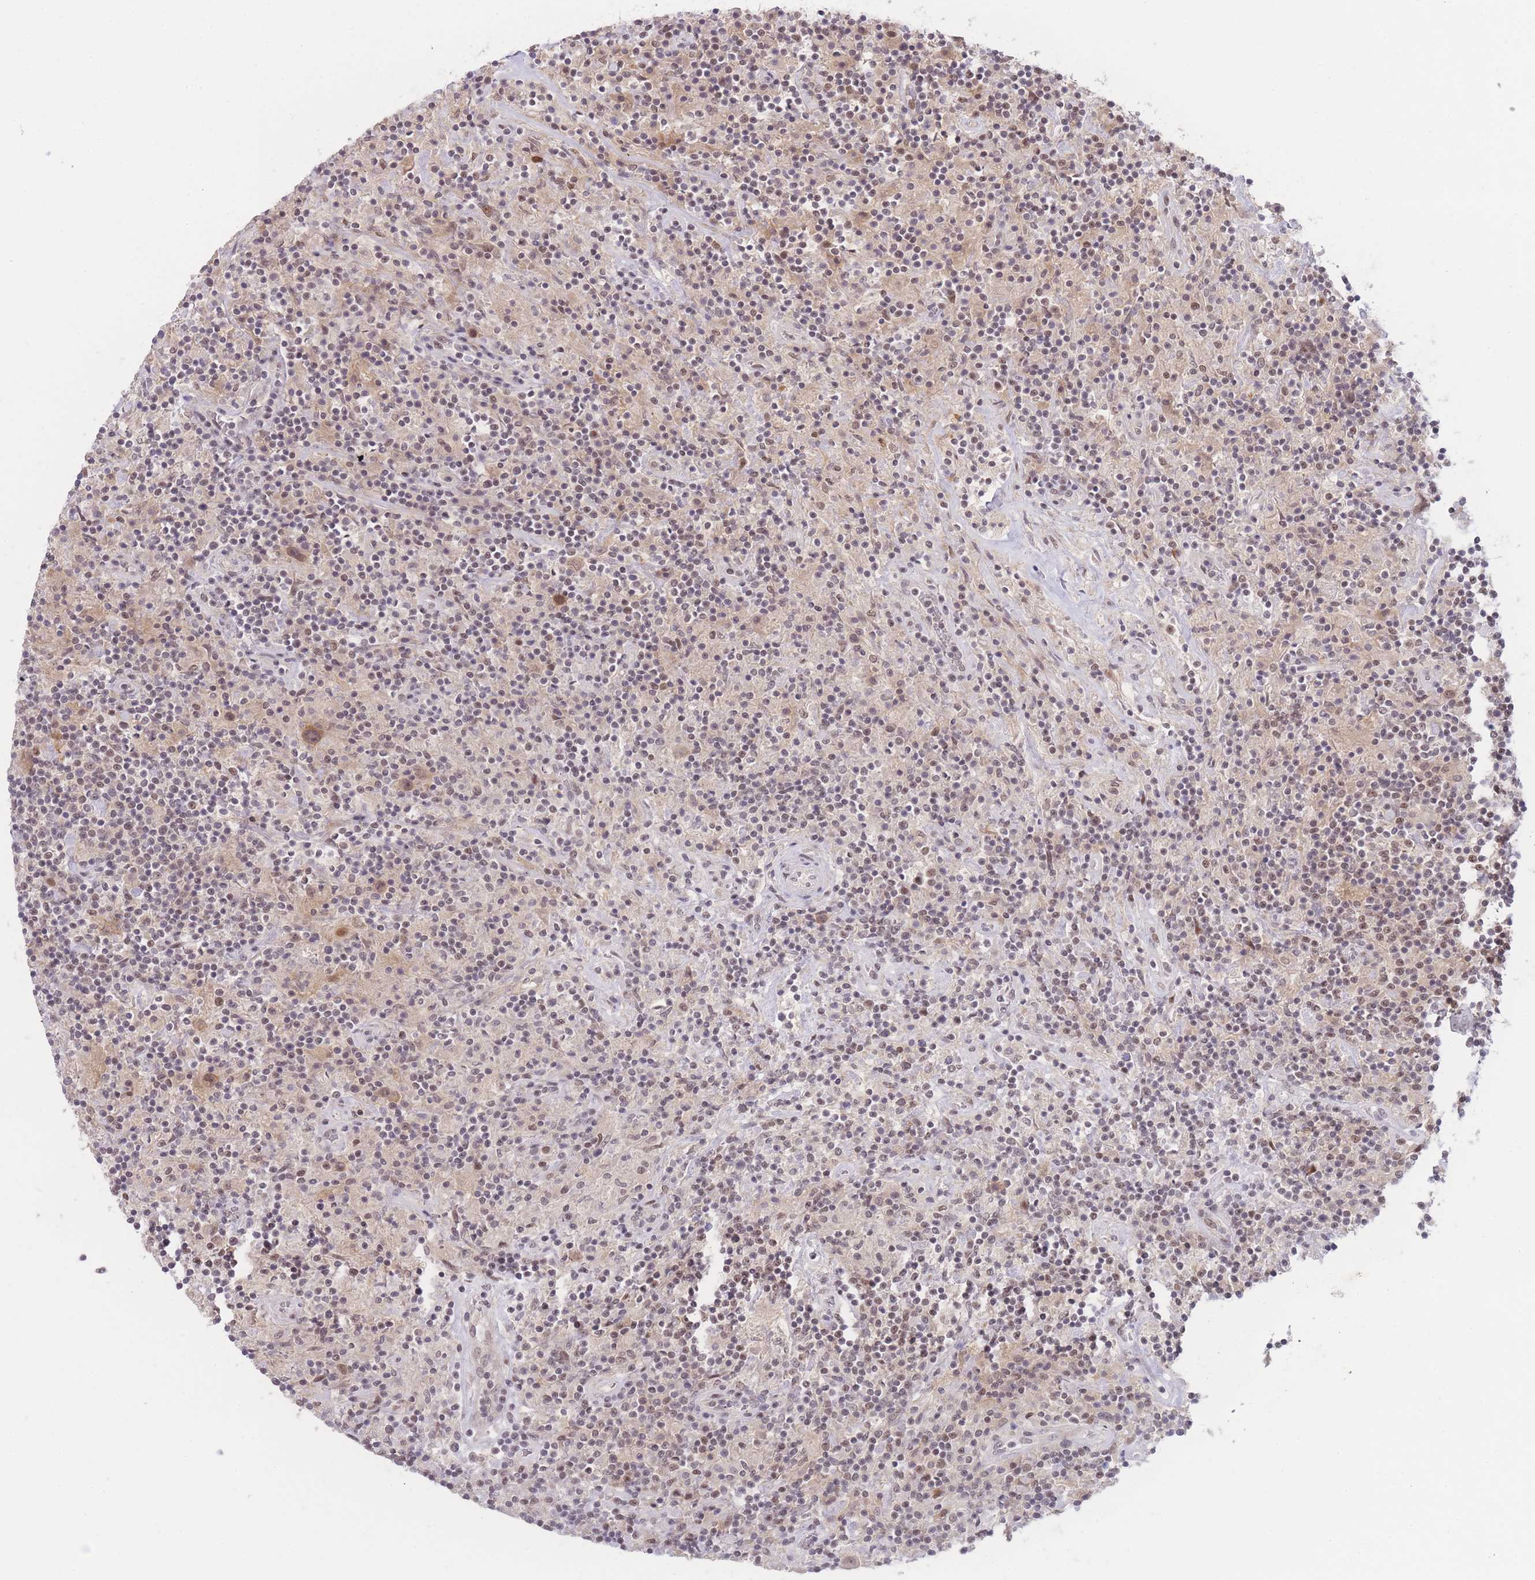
{"staining": {"intensity": "moderate", "quantity": ">75%", "location": "cytoplasmic/membranous,nuclear"}, "tissue": "lymphoma", "cell_type": "Tumor cells", "image_type": "cancer", "snomed": [{"axis": "morphology", "description": "Hodgkin's disease, NOS"}, {"axis": "topography", "description": "Lymph node"}], "caption": "Moderate cytoplasmic/membranous and nuclear expression for a protein is identified in about >75% of tumor cells of lymphoma using IHC.", "gene": "DEAF1", "patient": {"sex": "male", "age": 70}}